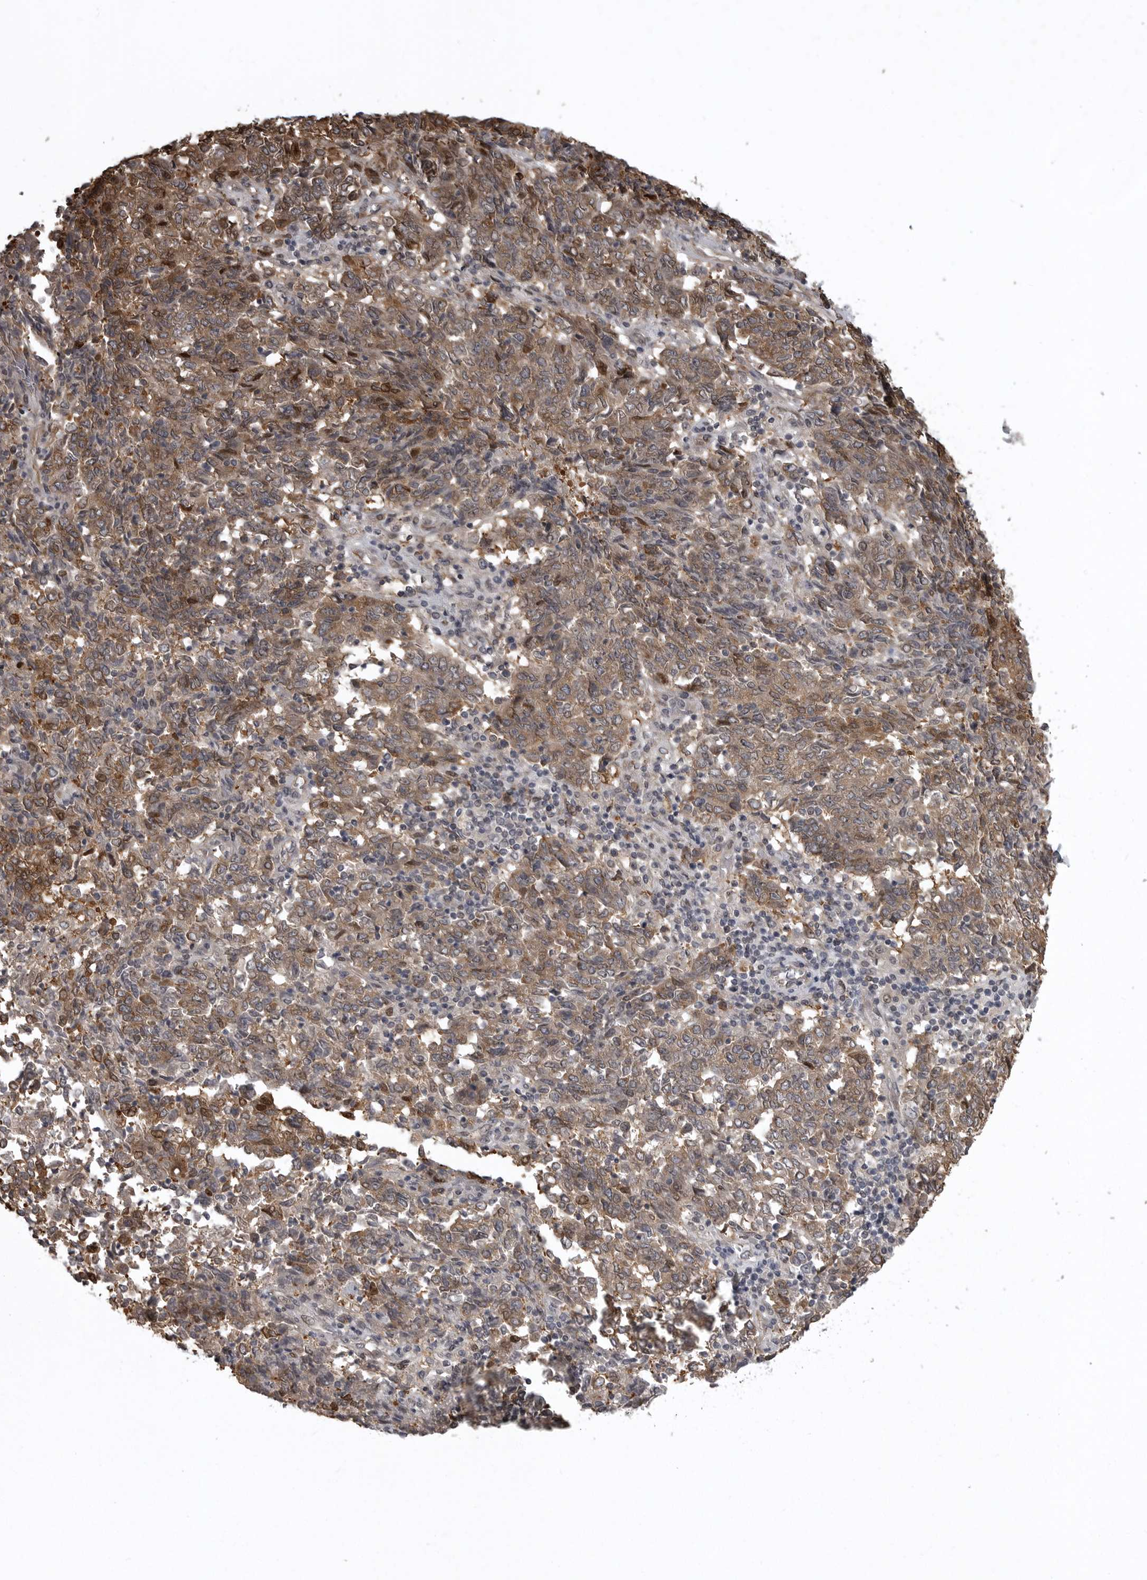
{"staining": {"intensity": "moderate", "quantity": ">75%", "location": "cytoplasmic/membranous,nuclear"}, "tissue": "endometrial cancer", "cell_type": "Tumor cells", "image_type": "cancer", "snomed": [{"axis": "morphology", "description": "Adenocarcinoma, NOS"}, {"axis": "topography", "description": "Endometrium"}], "caption": "This micrograph shows immunohistochemistry (IHC) staining of adenocarcinoma (endometrial), with medium moderate cytoplasmic/membranous and nuclear expression in approximately >75% of tumor cells.", "gene": "SNX16", "patient": {"sex": "female", "age": 80}}